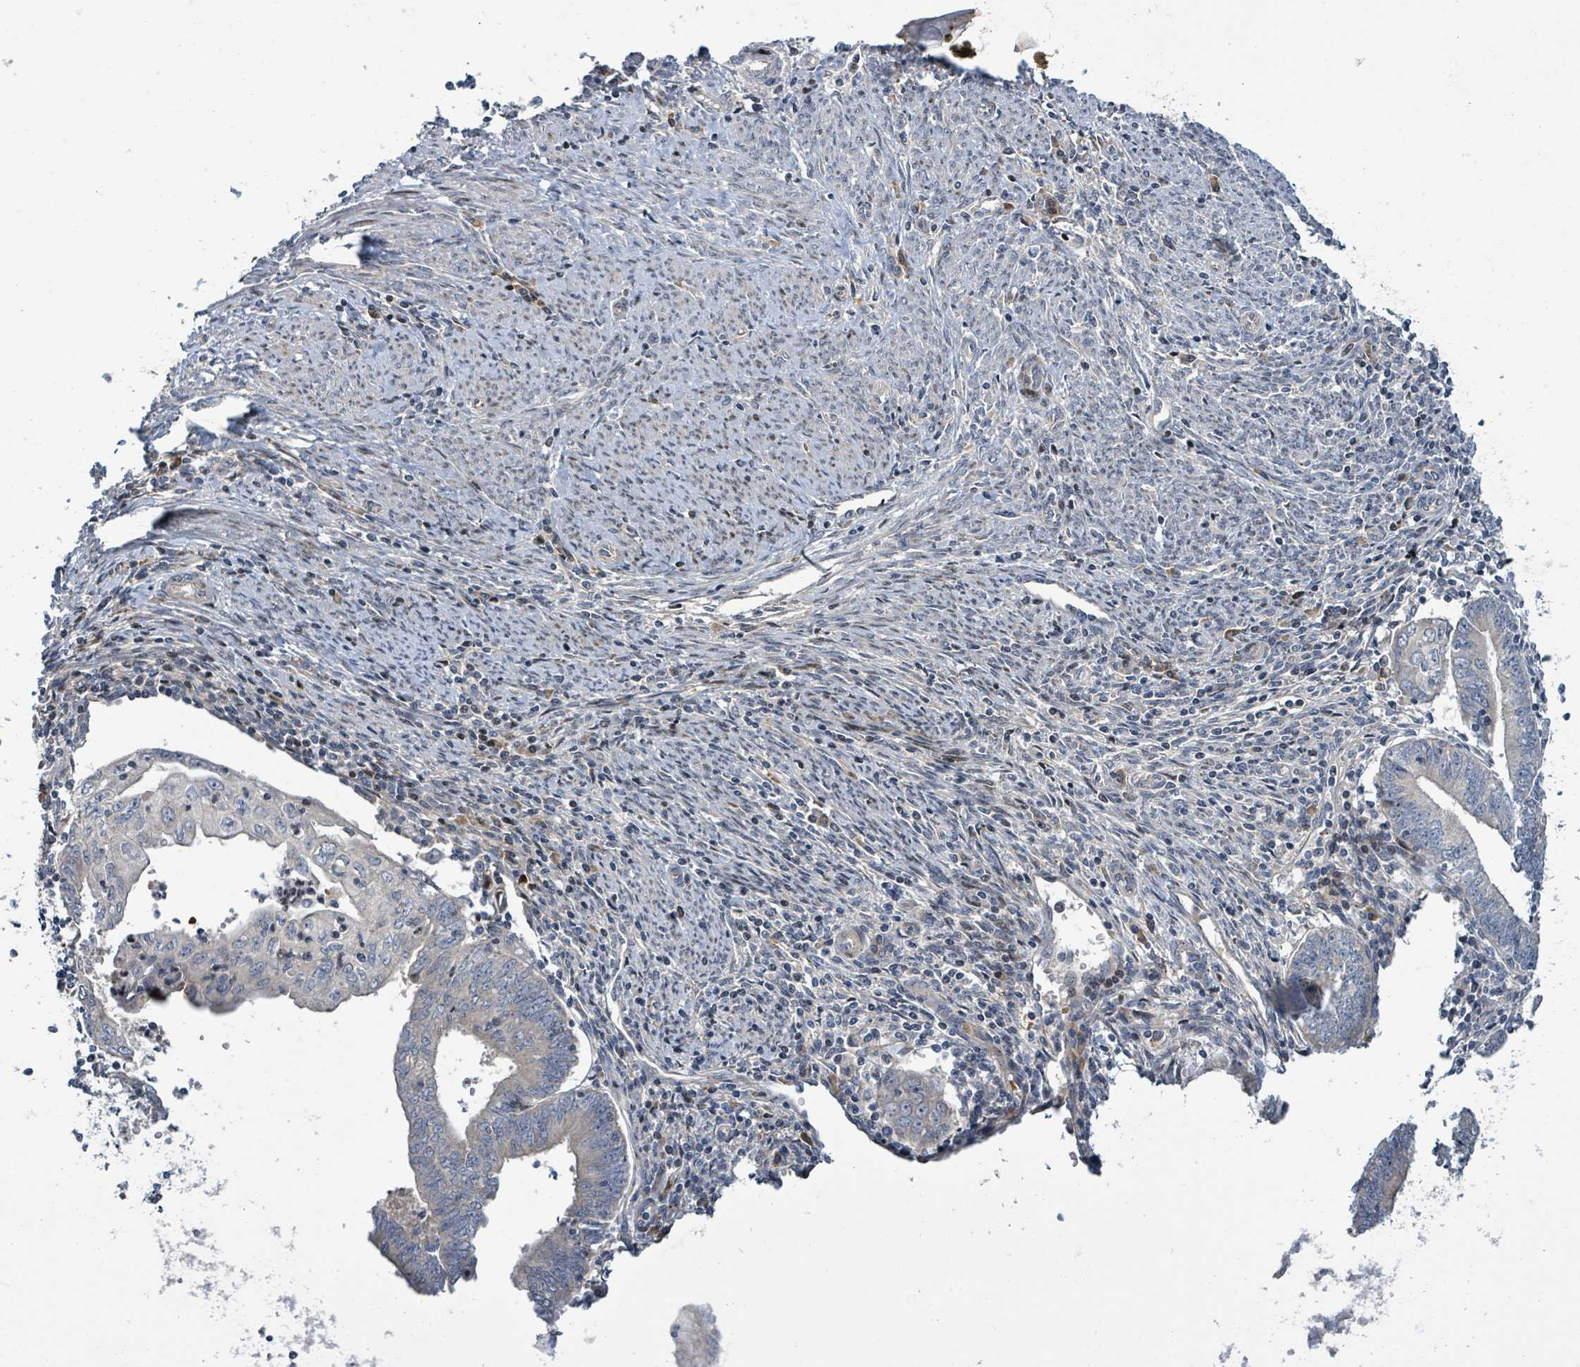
{"staining": {"intensity": "negative", "quantity": "none", "location": "none"}, "tissue": "endometrial cancer", "cell_type": "Tumor cells", "image_type": "cancer", "snomed": [{"axis": "morphology", "description": "Adenocarcinoma, NOS"}, {"axis": "topography", "description": "Endometrium"}], "caption": "Tumor cells are negative for protein expression in human adenocarcinoma (endometrial). (Stains: DAB (3,3'-diaminobenzidine) IHC with hematoxylin counter stain, Microscopy: brightfield microscopy at high magnification).", "gene": "CFAP210", "patient": {"sex": "female", "age": 60}}